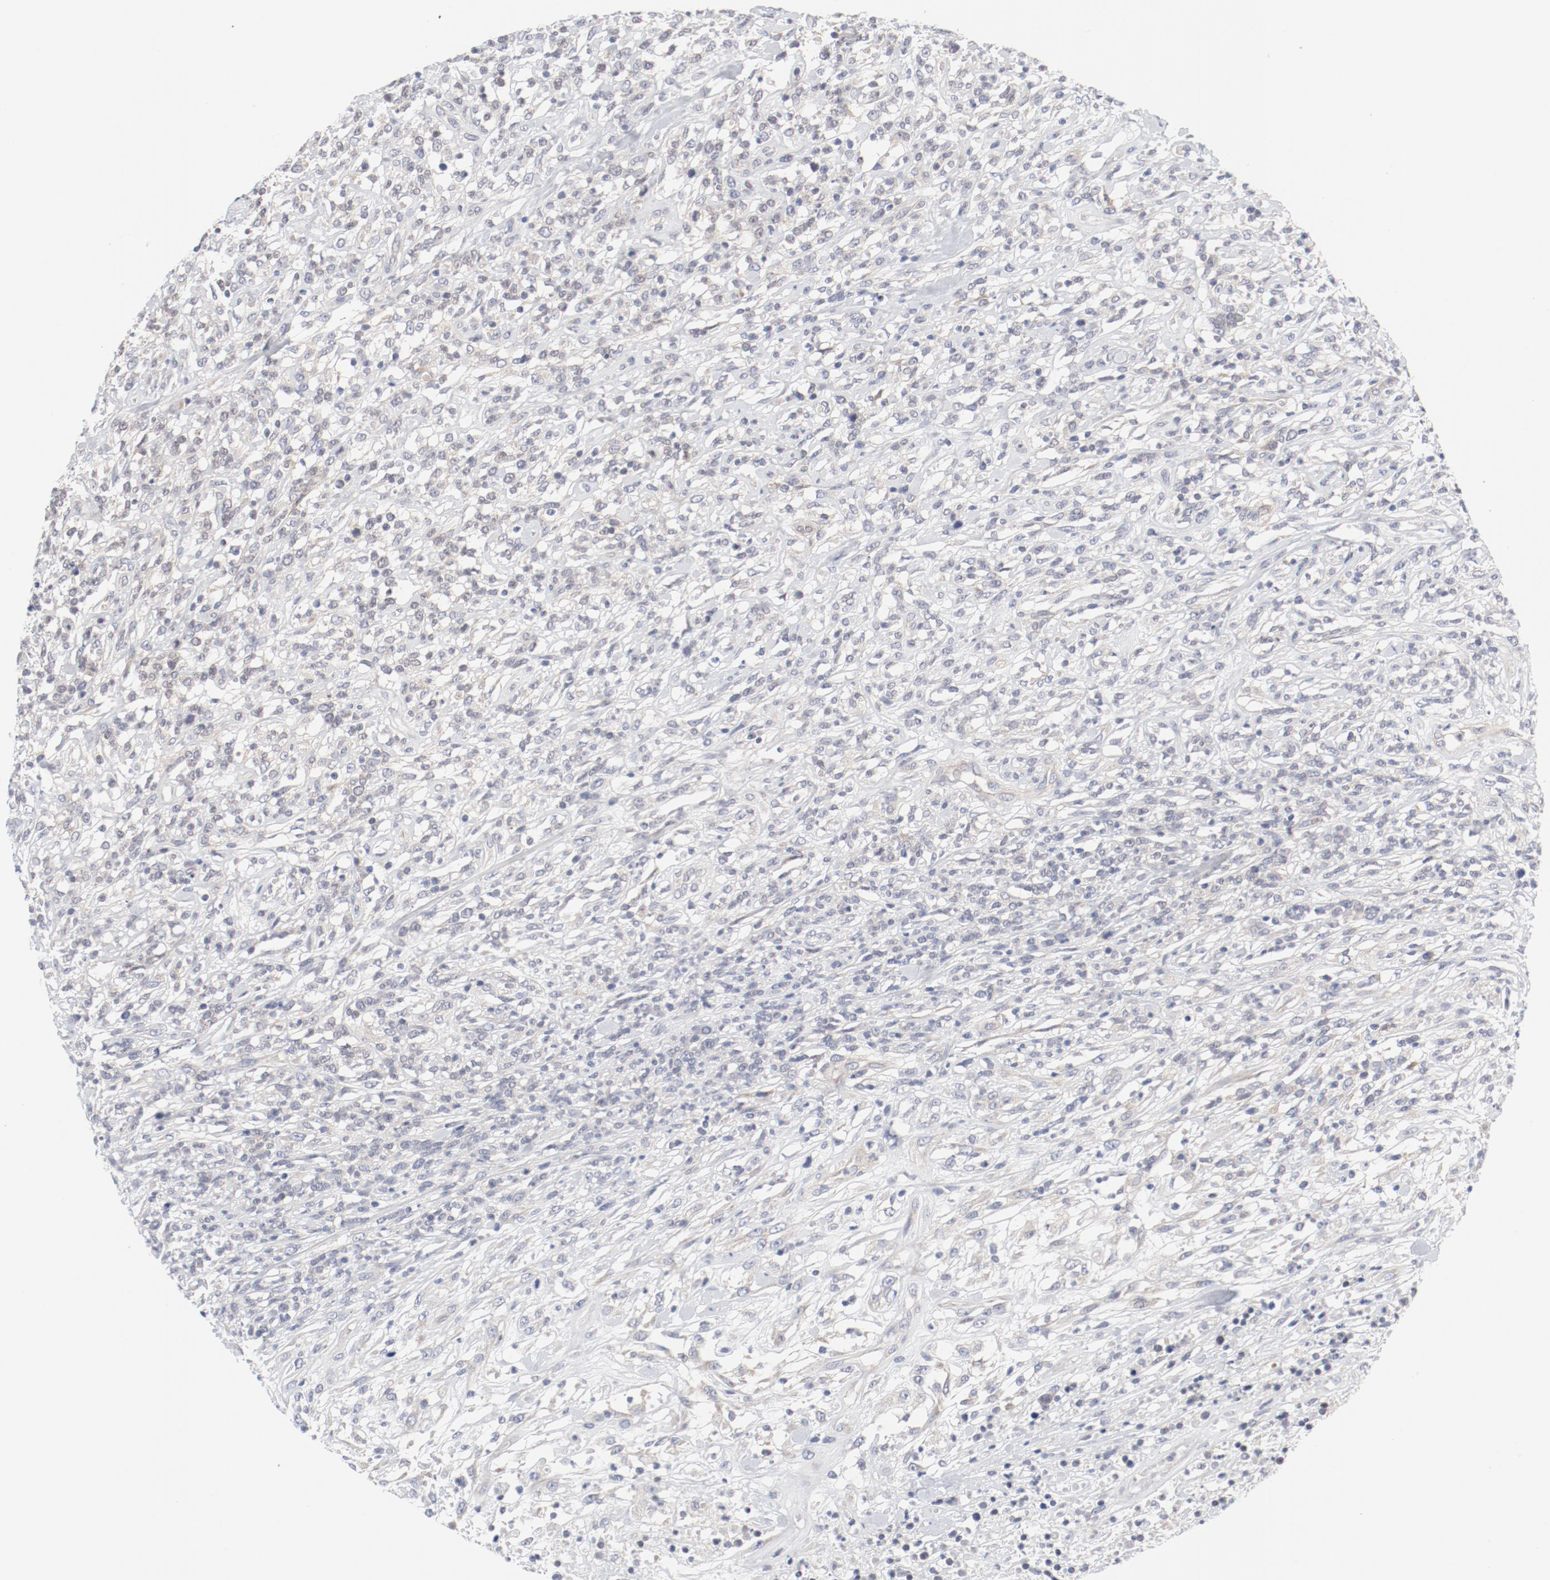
{"staining": {"intensity": "negative", "quantity": "none", "location": "none"}, "tissue": "lymphoma", "cell_type": "Tumor cells", "image_type": "cancer", "snomed": [{"axis": "morphology", "description": "Malignant lymphoma, non-Hodgkin's type, High grade"}, {"axis": "topography", "description": "Lymph node"}], "caption": "High power microscopy micrograph of an immunohistochemistry (IHC) image of lymphoma, revealing no significant expression in tumor cells.", "gene": "BAD", "patient": {"sex": "female", "age": 73}}